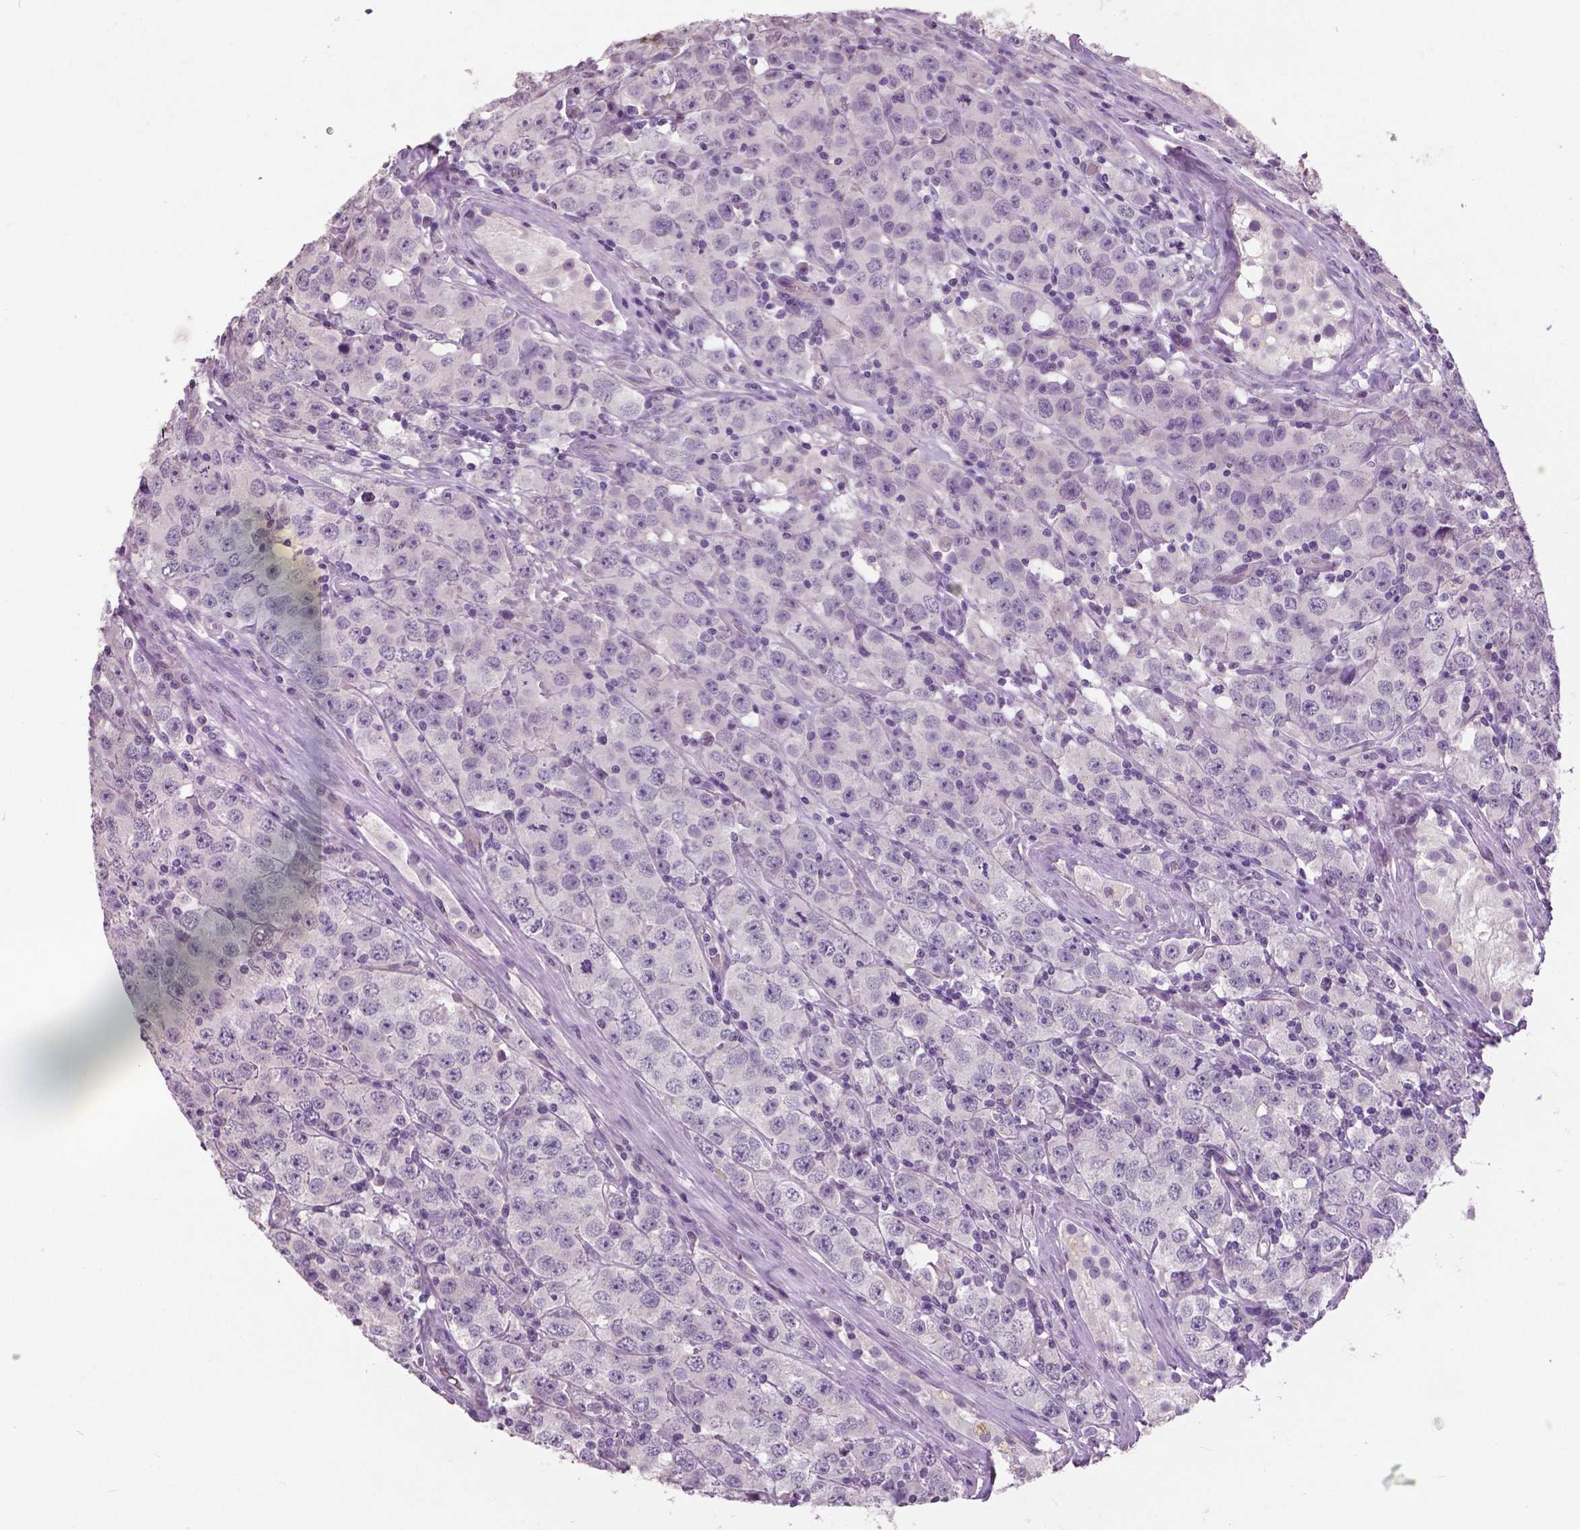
{"staining": {"intensity": "negative", "quantity": "none", "location": "none"}, "tissue": "testis cancer", "cell_type": "Tumor cells", "image_type": "cancer", "snomed": [{"axis": "morphology", "description": "Seminoma, NOS"}, {"axis": "topography", "description": "Testis"}], "caption": "Immunohistochemistry (IHC) histopathology image of neoplastic tissue: human seminoma (testis) stained with DAB (3,3'-diaminobenzidine) exhibits no significant protein staining in tumor cells.", "gene": "FOXA1", "patient": {"sex": "male", "age": 52}}